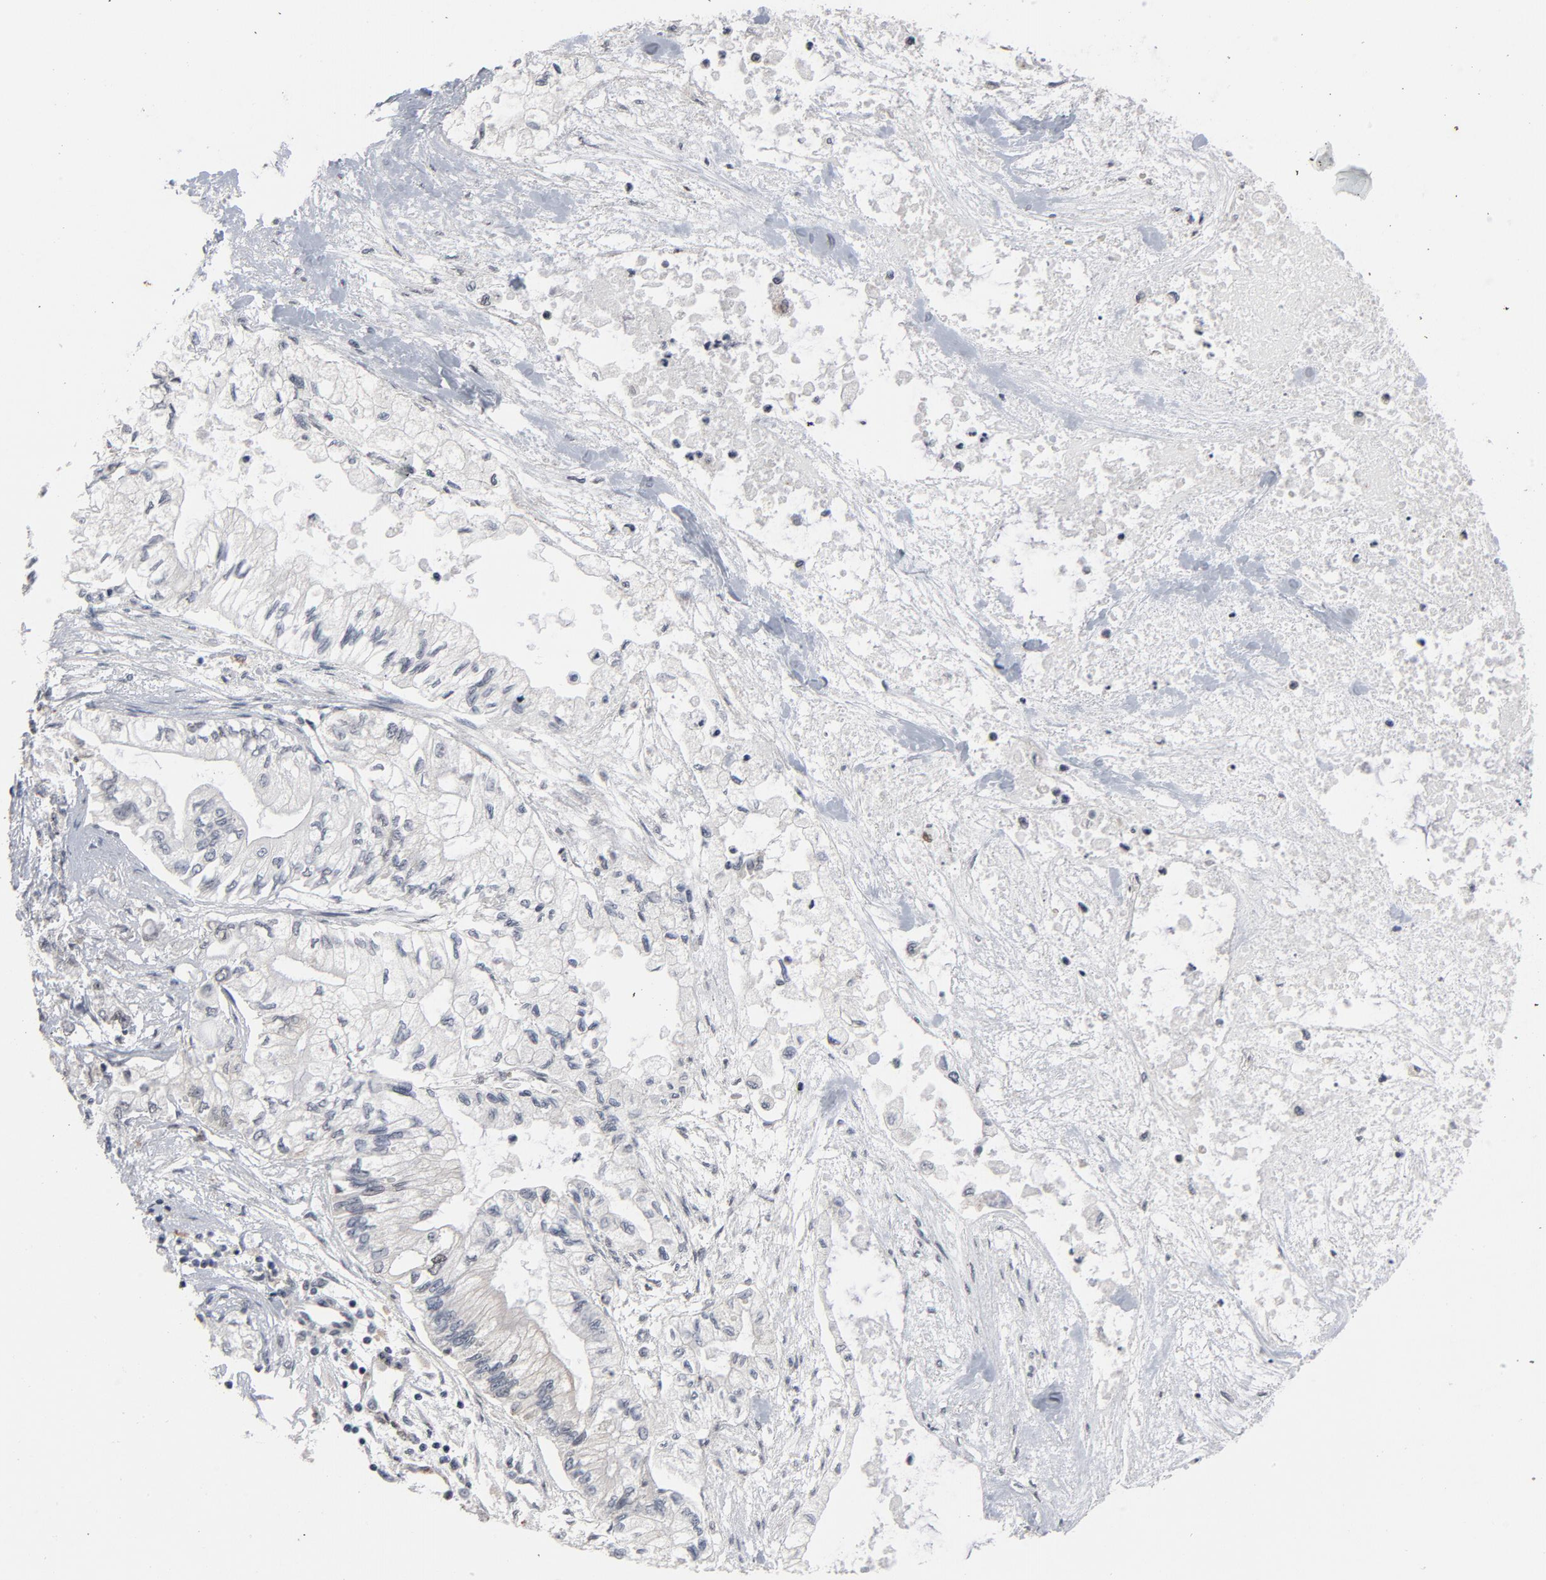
{"staining": {"intensity": "negative", "quantity": "none", "location": "none"}, "tissue": "pancreatic cancer", "cell_type": "Tumor cells", "image_type": "cancer", "snomed": [{"axis": "morphology", "description": "Adenocarcinoma, NOS"}, {"axis": "topography", "description": "Pancreas"}], "caption": "High power microscopy micrograph of an immunohistochemistry (IHC) photomicrograph of adenocarcinoma (pancreatic), revealing no significant expression in tumor cells.", "gene": "MRE11", "patient": {"sex": "male", "age": 79}}